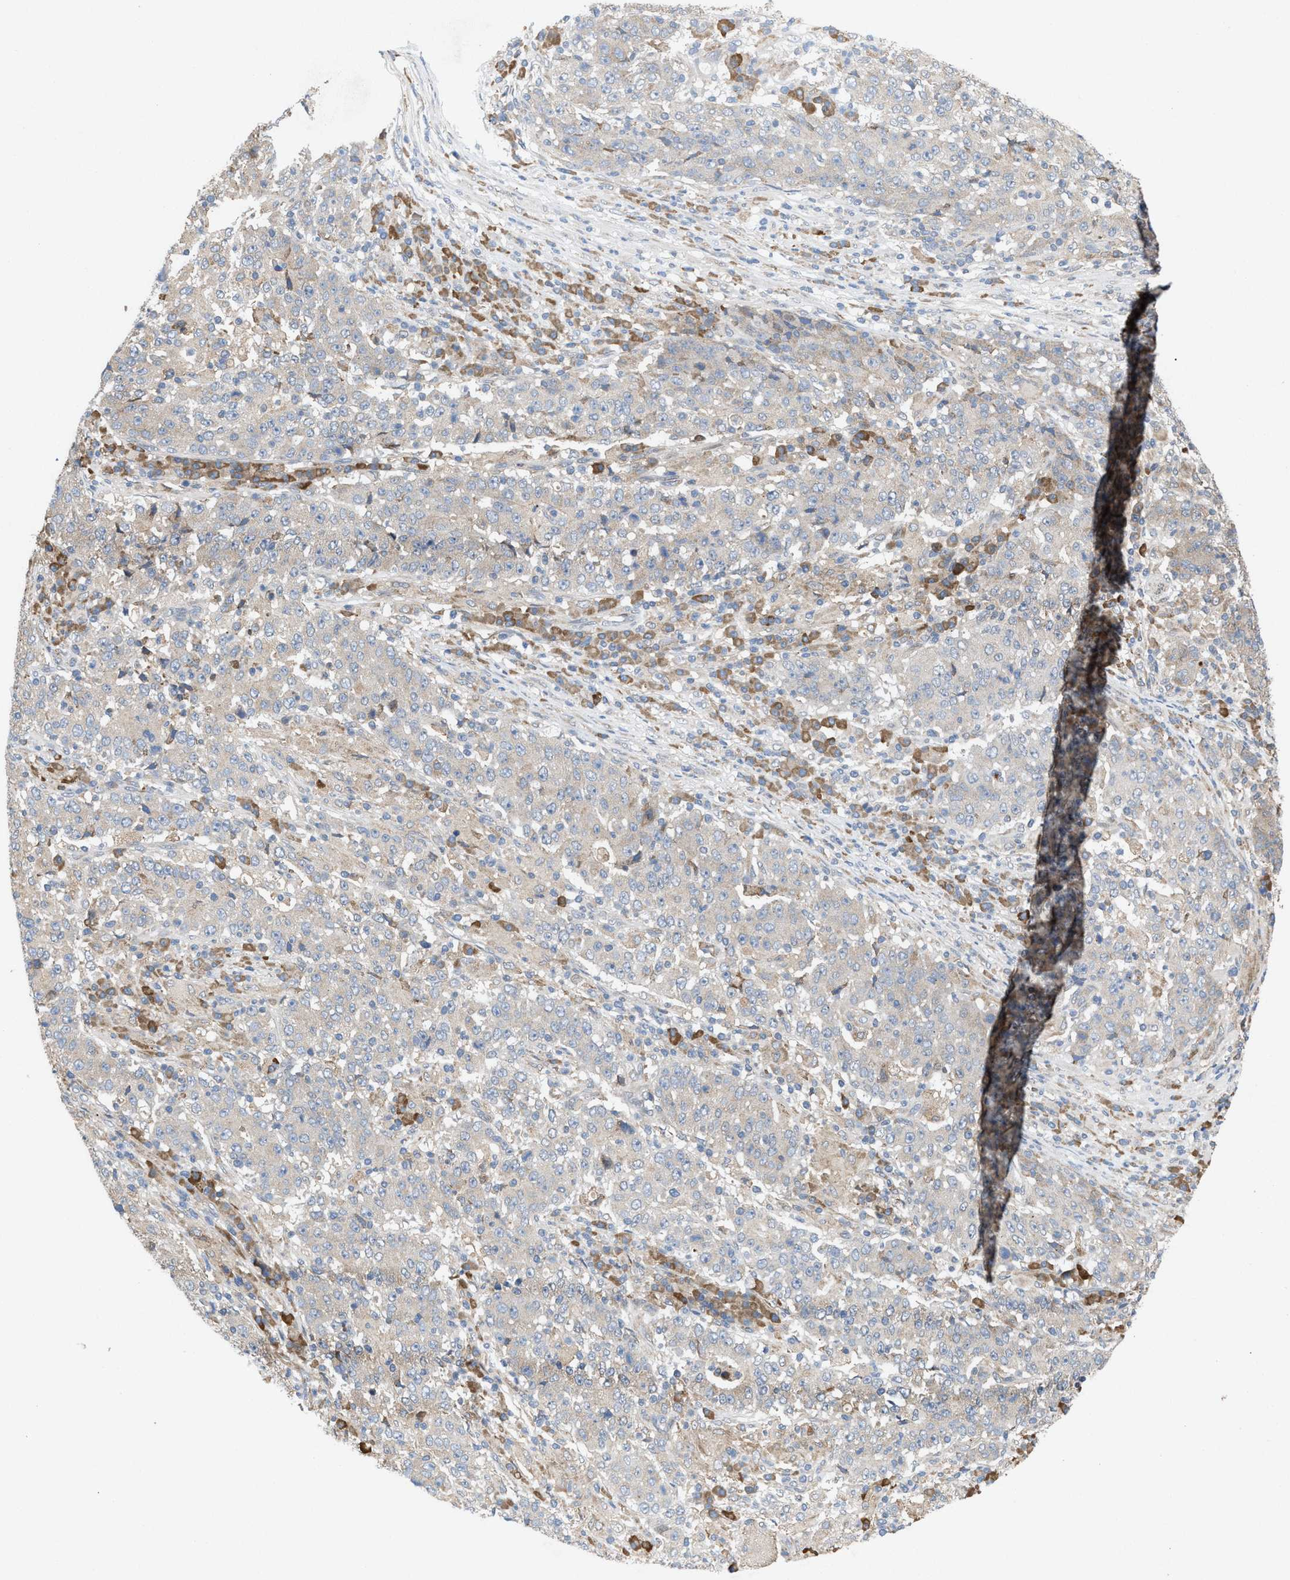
{"staining": {"intensity": "weak", "quantity": "<25%", "location": "cytoplasmic/membranous"}, "tissue": "stomach cancer", "cell_type": "Tumor cells", "image_type": "cancer", "snomed": [{"axis": "morphology", "description": "Adenocarcinoma, NOS"}, {"axis": "topography", "description": "Stomach"}], "caption": "Immunohistochemistry histopathology image of neoplastic tissue: stomach cancer (adenocarcinoma) stained with DAB (3,3'-diaminobenzidine) displays no significant protein positivity in tumor cells. (DAB IHC with hematoxylin counter stain).", "gene": "MFSD6", "patient": {"sex": "male", "age": 59}}